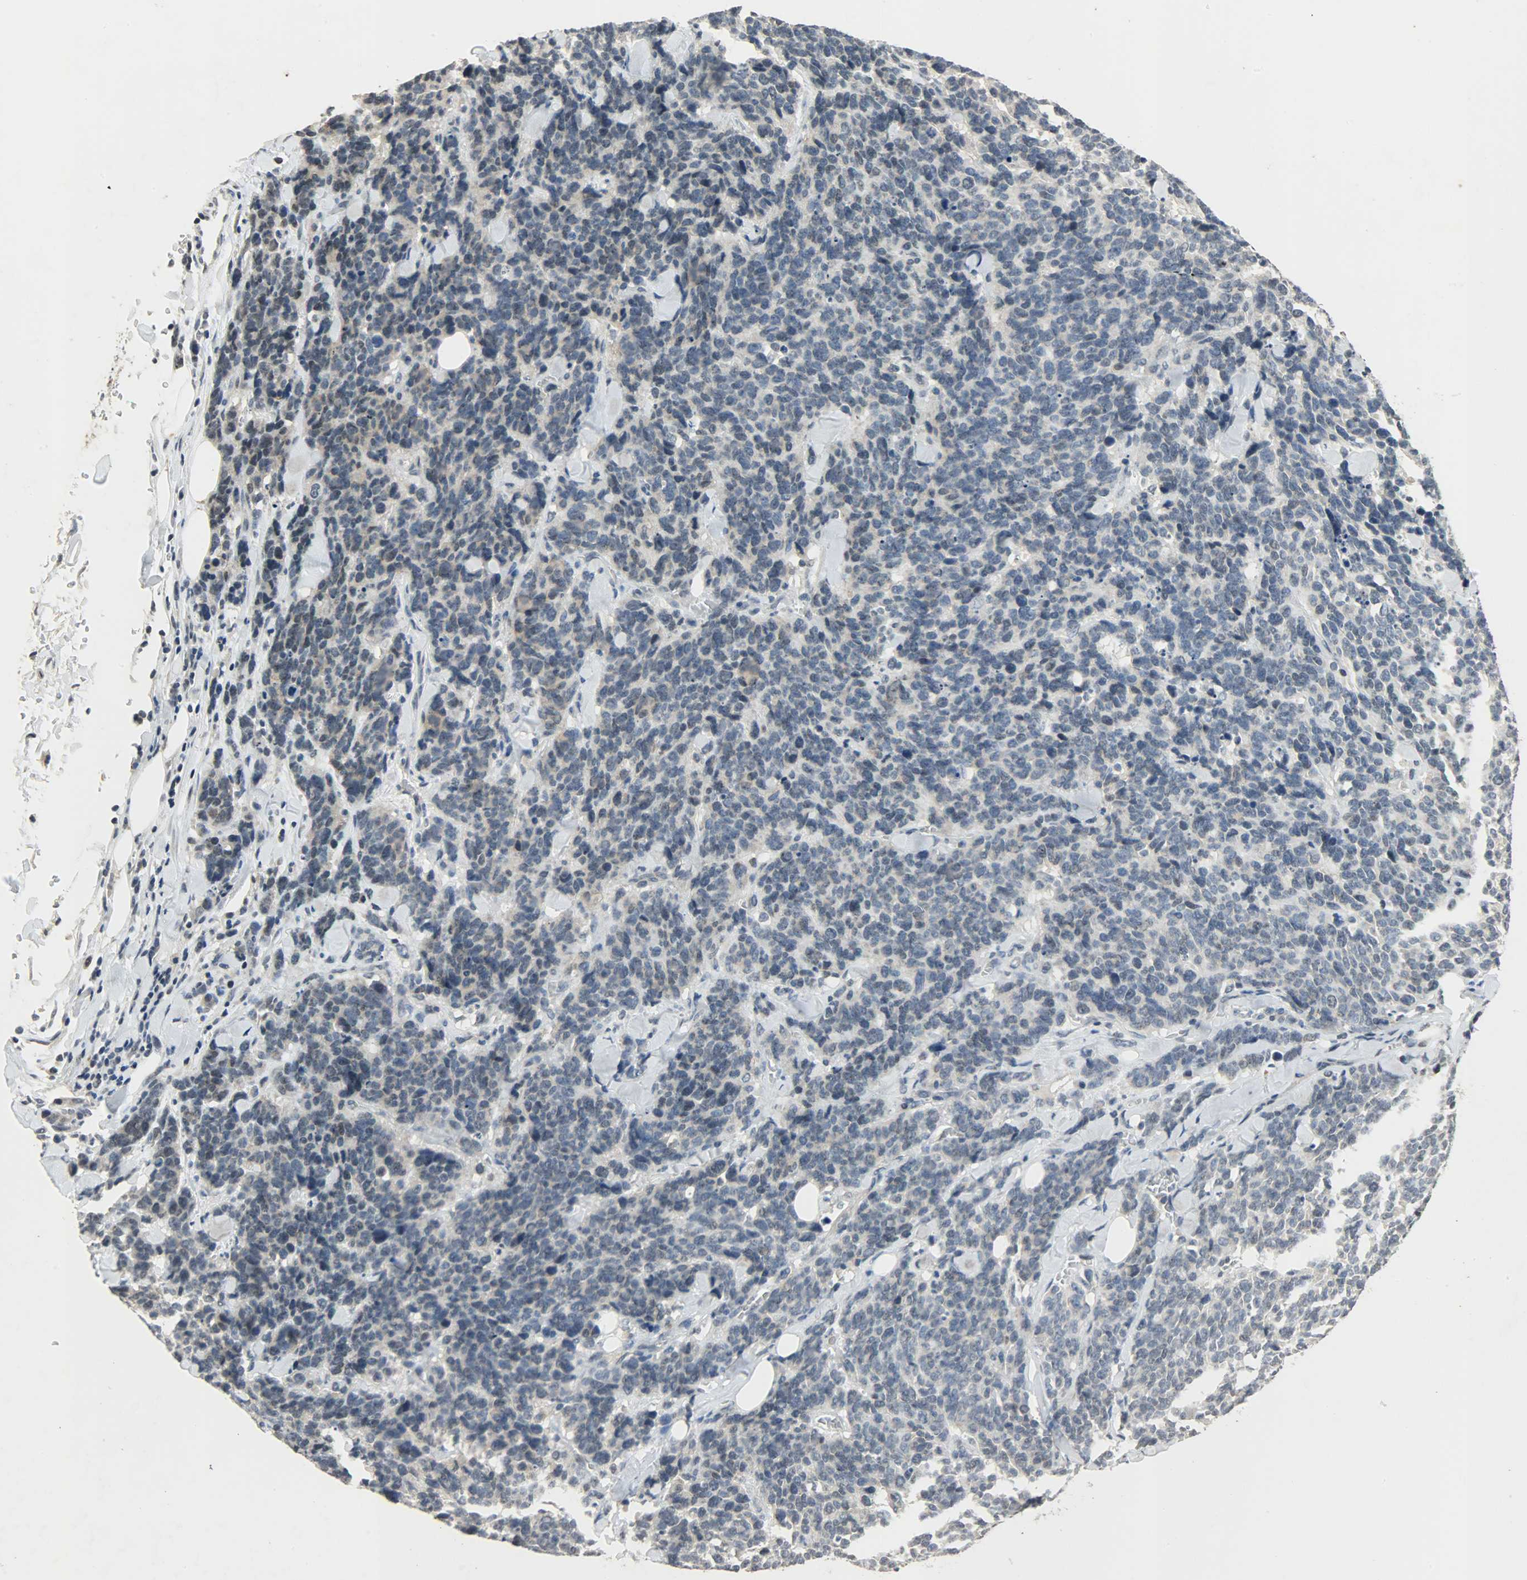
{"staining": {"intensity": "negative", "quantity": "none", "location": "none"}, "tissue": "lung cancer", "cell_type": "Tumor cells", "image_type": "cancer", "snomed": [{"axis": "morphology", "description": "Neoplasm, malignant, NOS"}, {"axis": "topography", "description": "Lung"}], "caption": "Lung cancer (neoplasm (malignant)) was stained to show a protein in brown. There is no significant positivity in tumor cells. (IHC, brightfield microscopy, high magnification).", "gene": "DNAJB6", "patient": {"sex": "female", "age": 58}}